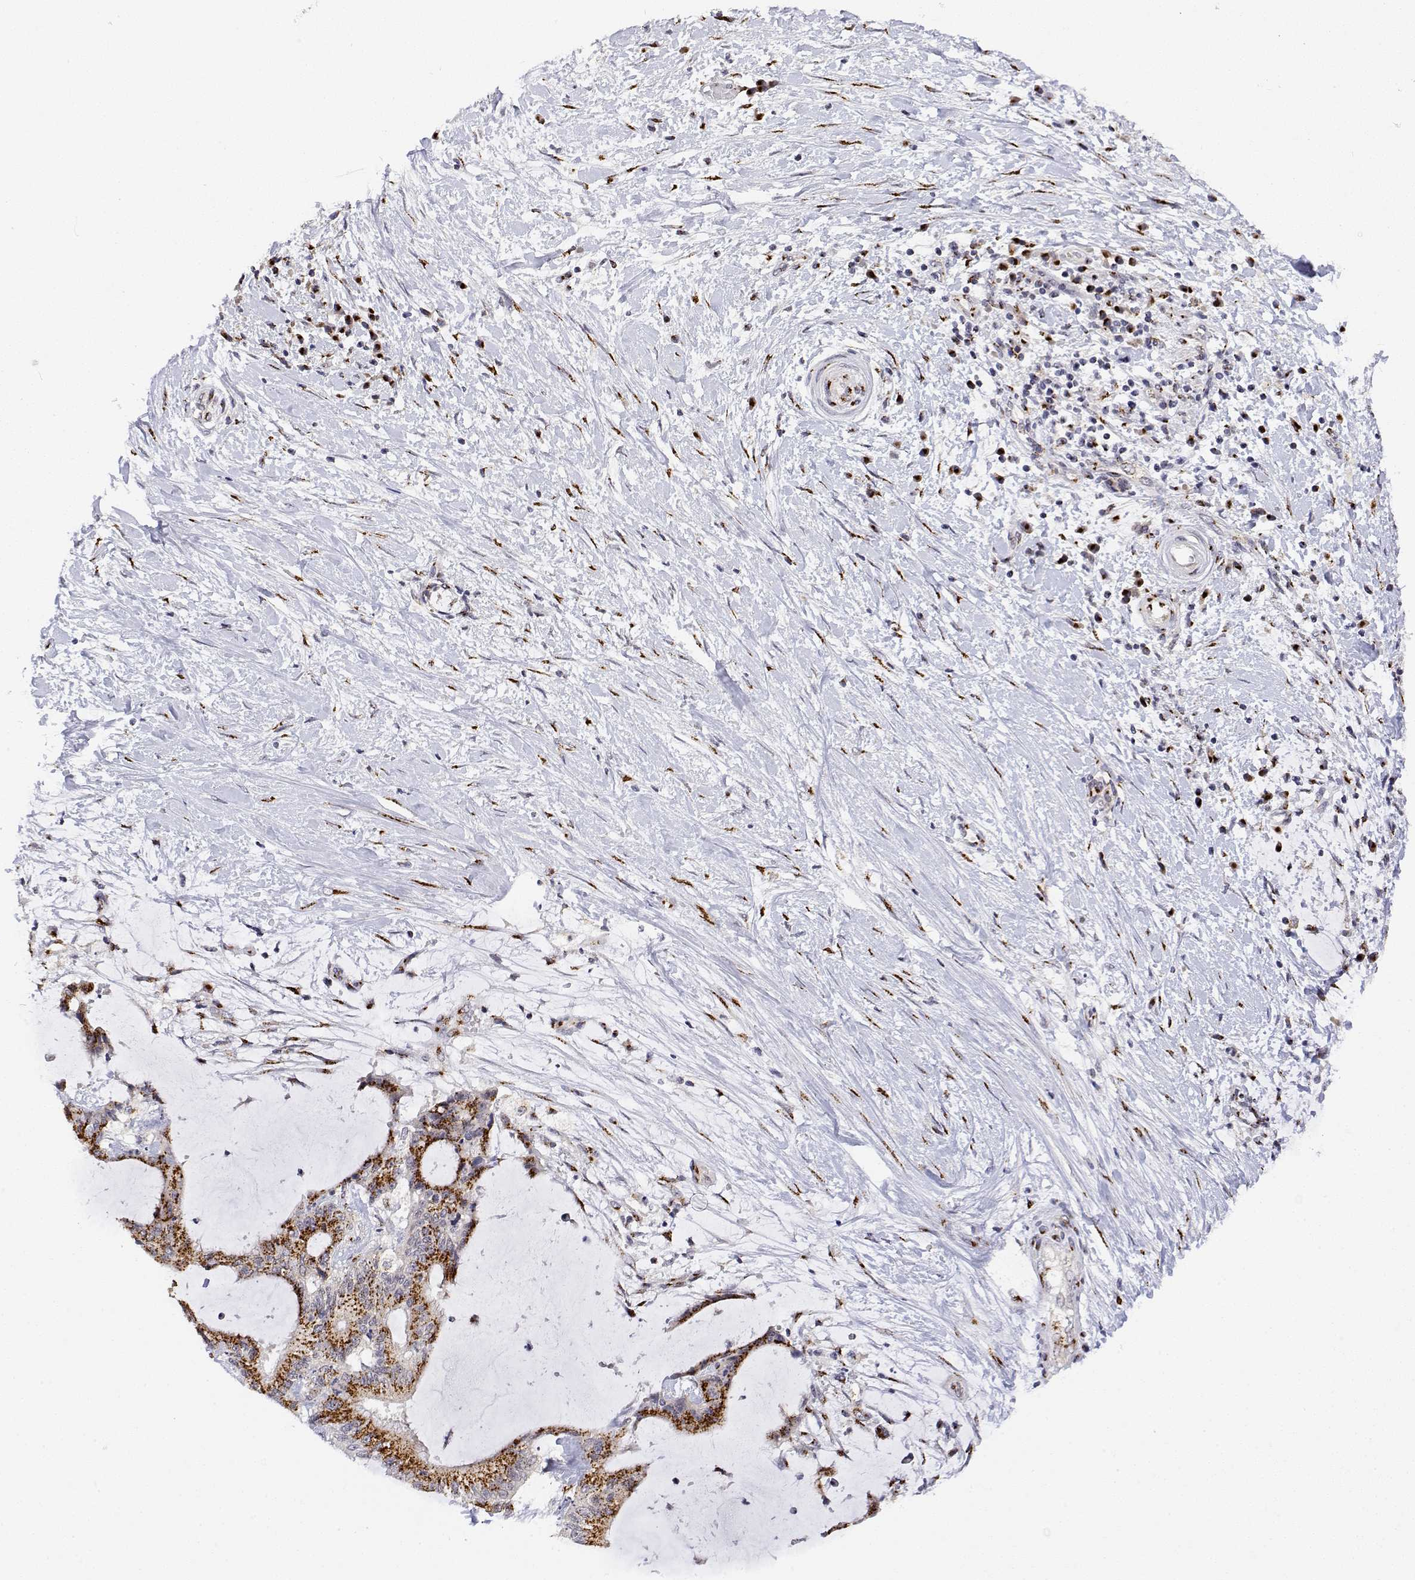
{"staining": {"intensity": "strong", "quantity": ">75%", "location": "cytoplasmic/membranous"}, "tissue": "liver cancer", "cell_type": "Tumor cells", "image_type": "cancer", "snomed": [{"axis": "morphology", "description": "Cholangiocarcinoma"}, {"axis": "topography", "description": "Liver"}], "caption": "Strong cytoplasmic/membranous protein staining is seen in approximately >75% of tumor cells in liver cancer.", "gene": "YIPF3", "patient": {"sex": "female", "age": 73}}